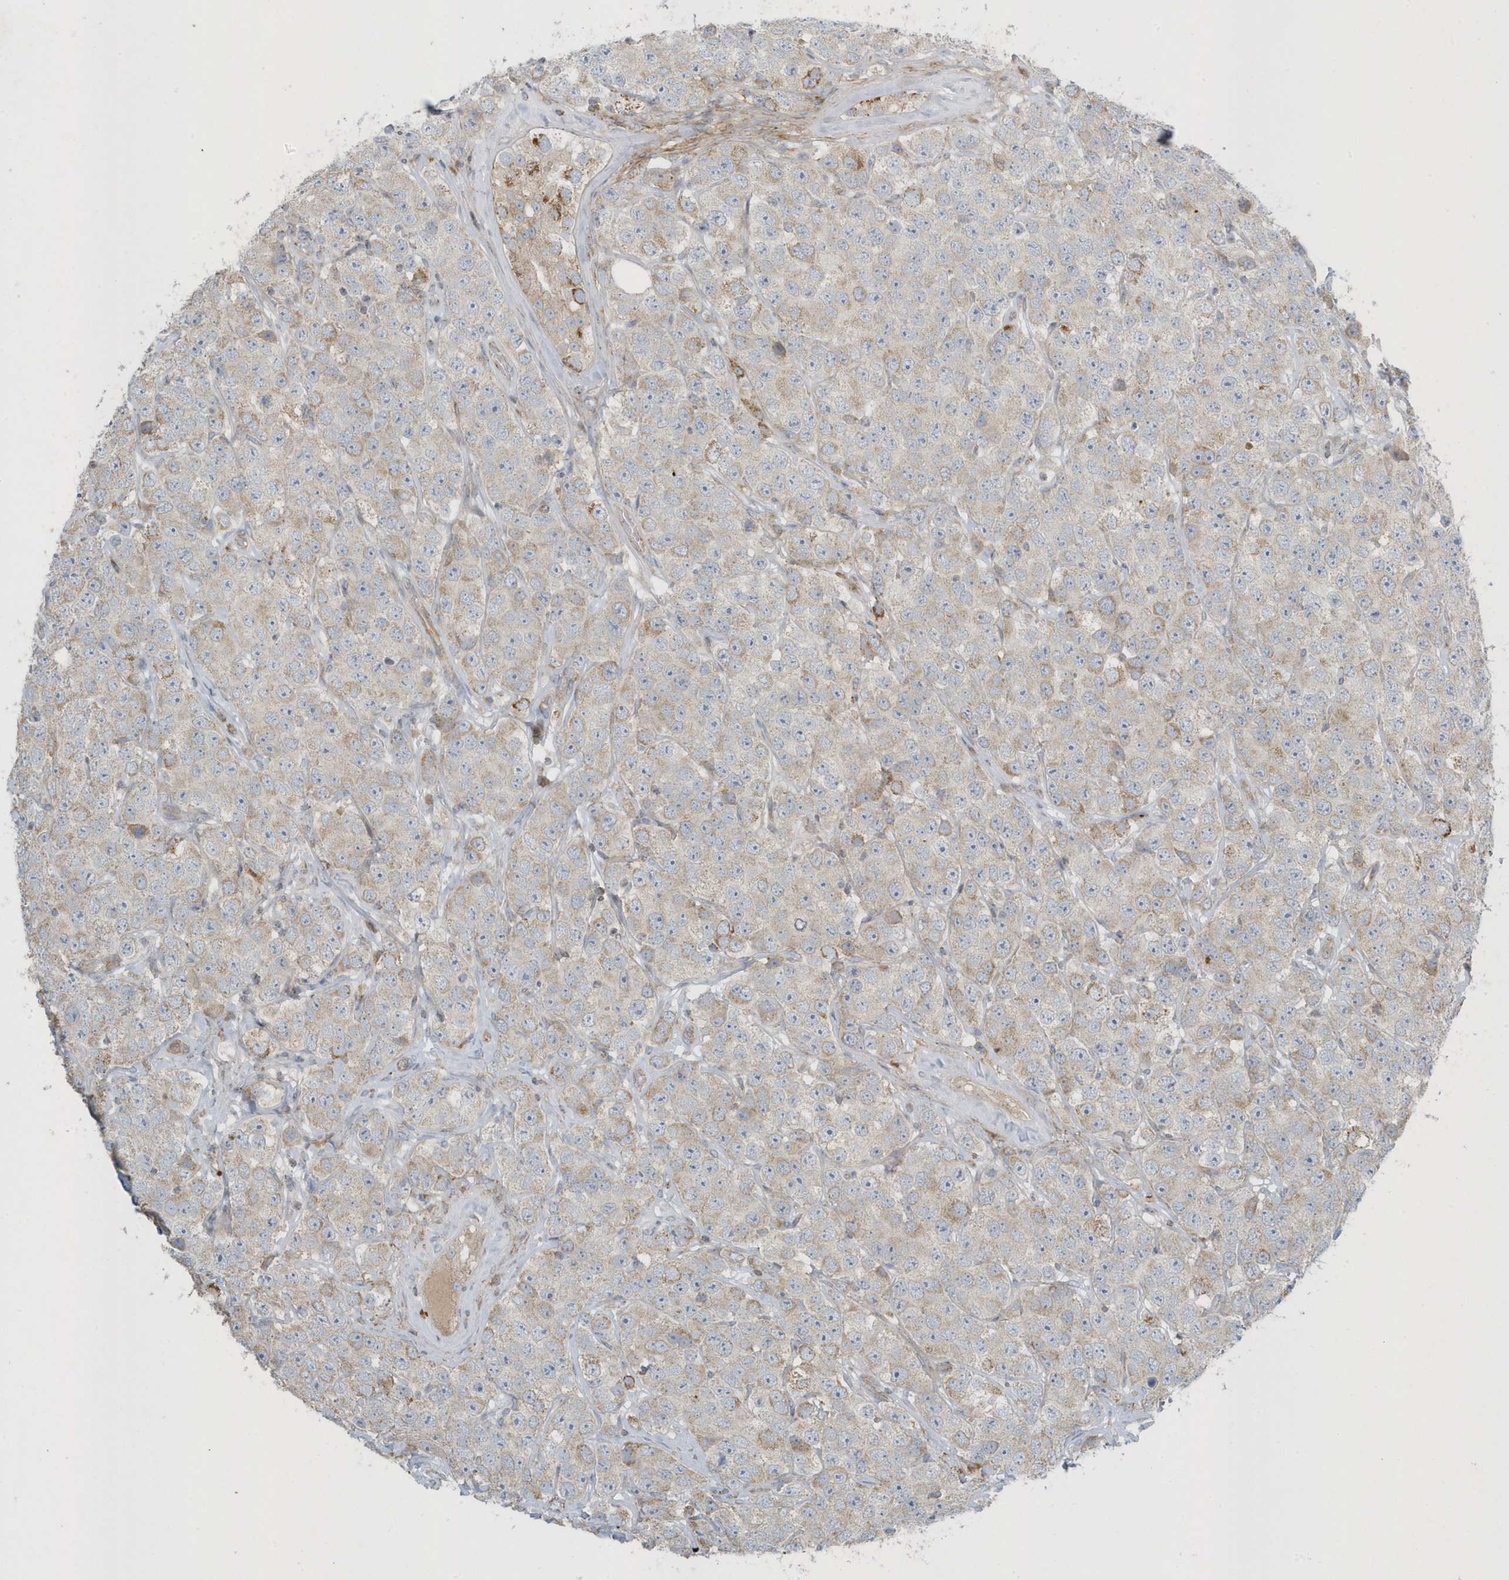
{"staining": {"intensity": "weak", "quantity": "25%-75%", "location": "cytoplasmic/membranous"}, "tissue": "testis cancer", "cell_type": "Tumor cells", "image_type": "cancer", "snomed": [{"axis": "morphology", "description": "Seminoma, NOS"}, {"axis": "topography", "description": "Testis"}], "caption": "Immunohistochemistry (DAB) staining of testis seminoma reveals weak cytoplasmic/membranous protein positivity in about 25%-75% of tumor cells. The staining was performed using DAB (3,3'-diaminobenzidine) to visualize the protein expression in brown, while the nuclei were stained in blue with hematoxylin (Magnification: 20x).", "gene": "SLC38A2", "patient": {"sex": "male", "age": 28}}